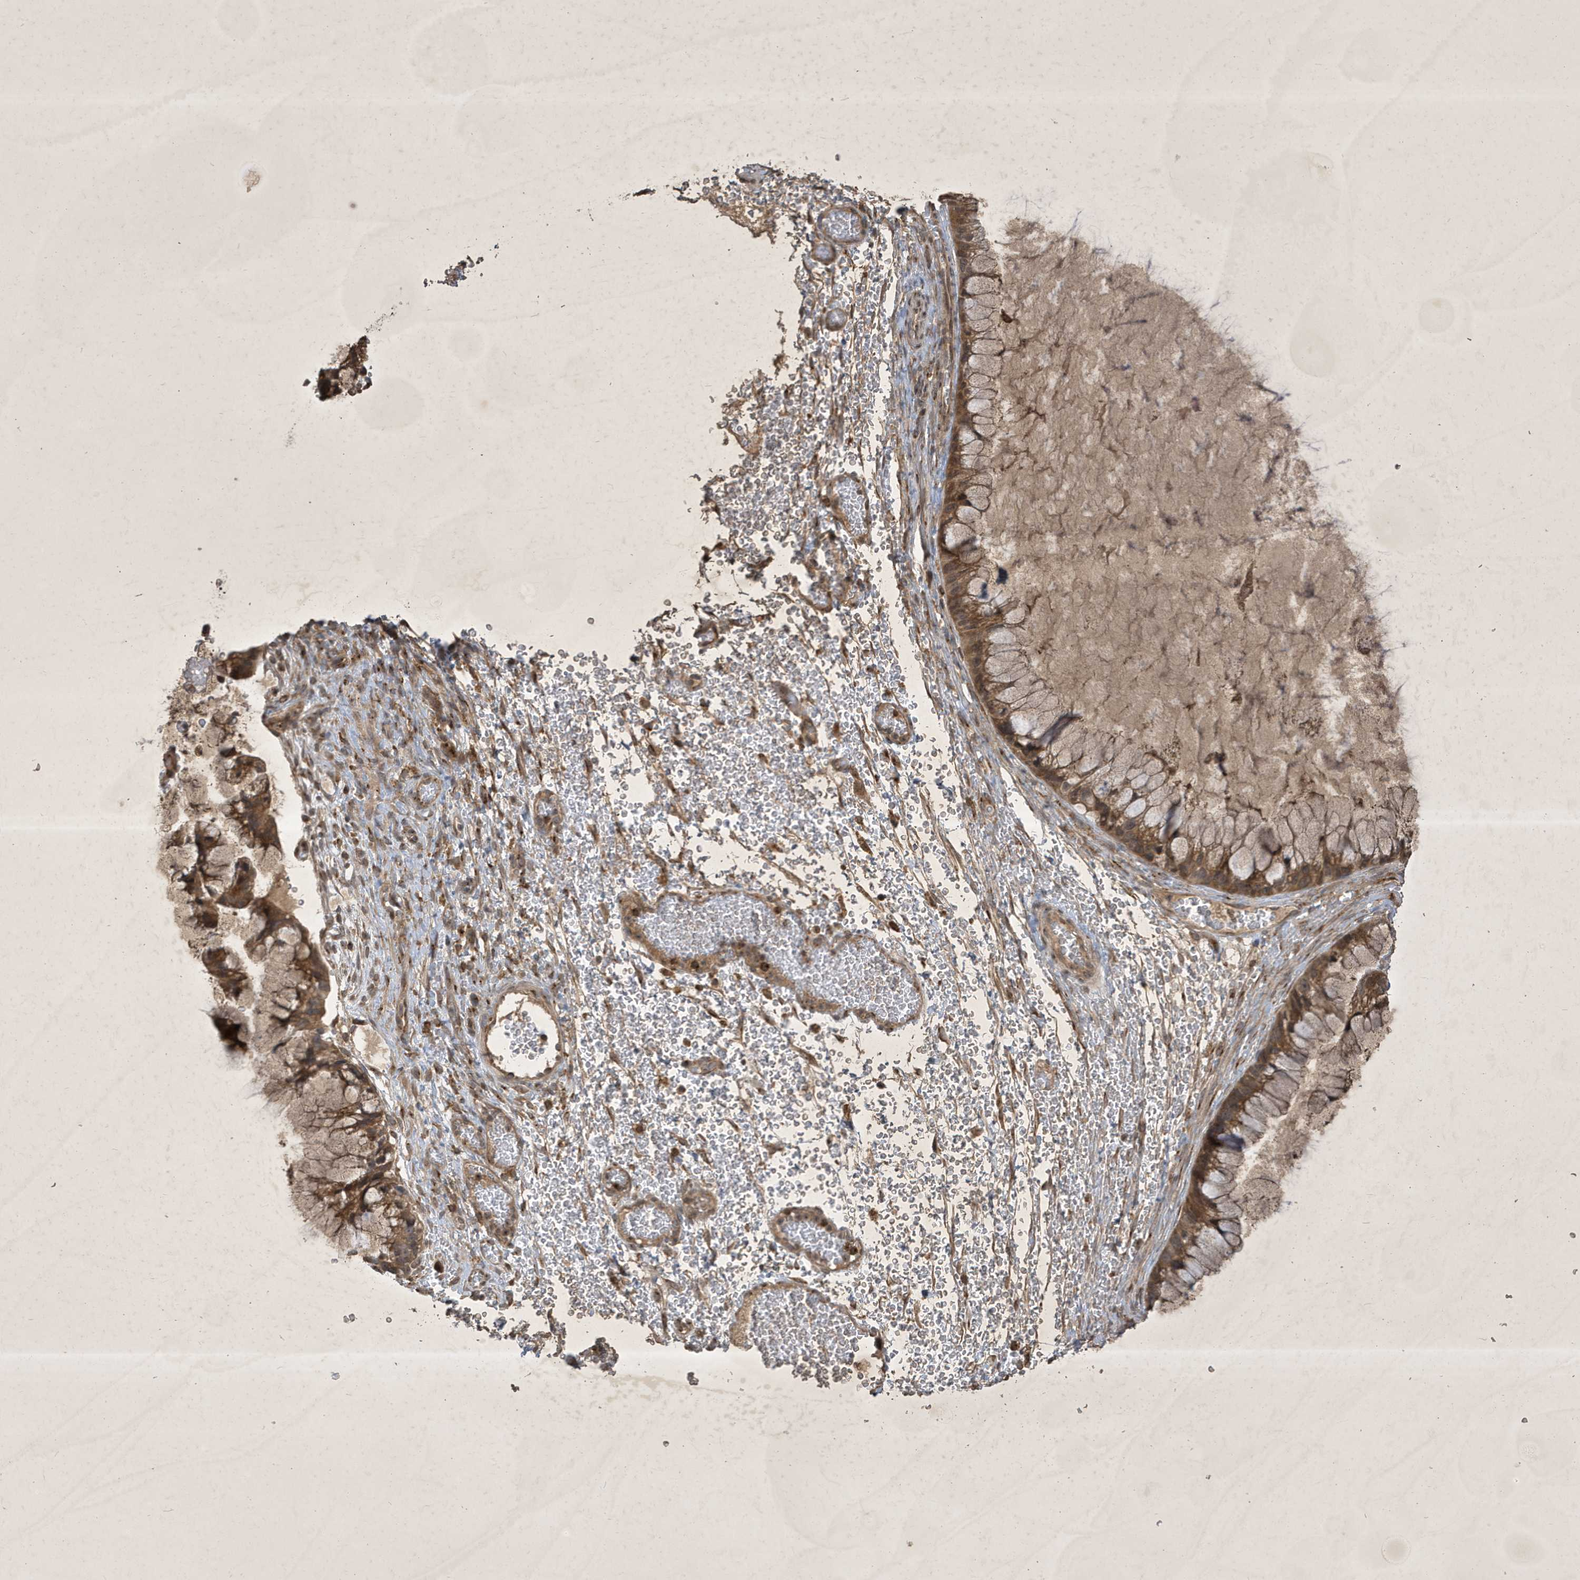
{"staining": {"intensity": "moderate", "quantity": ">75%", "location": "cytoplasmic/membranous"}, "tissue": "ovarian cancer", "cell_type": "Tumor cells", "image_type": "cancer", "snomed": [{"axis": "morphology", "description": "Cystadenocarcinoma, mucinous, NOS"}, {"axis": "topography", "description": "Ovary"}], "caption": "The image reveals staining of ovarian mucinous cystadenocarcinoma, revealing moderate cytoplasmic/membranous protein expression (brown color) within tumor cells.", "gene": "STX10", "patient": {"sex": "female", "age": 37}}